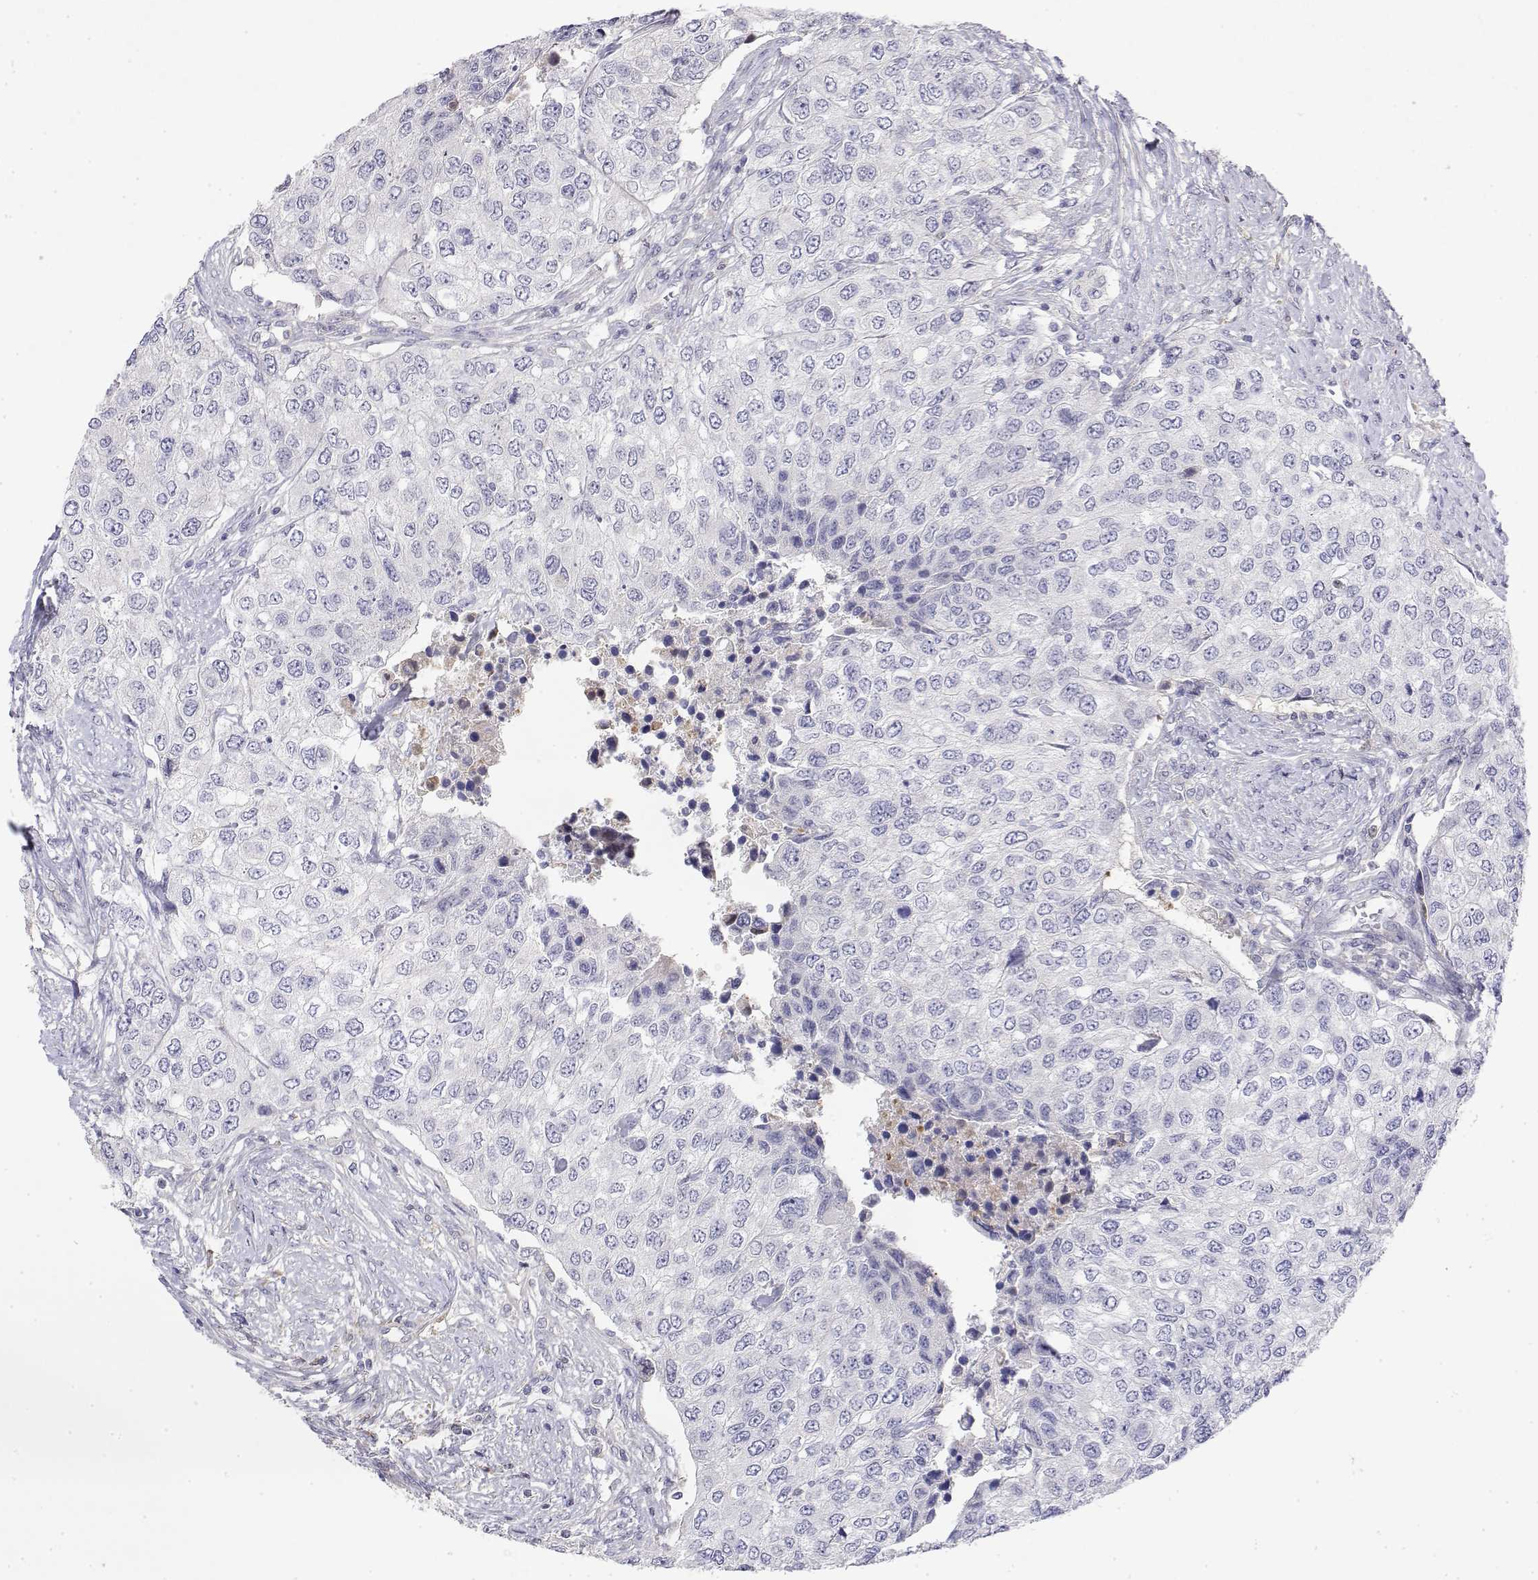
{"staining": {"intensity": "negative", "quantity": "none", "location": "none"}, "tissue": "urothelial cancer", "cell_type": "Tumor cells", "image_type": "cancer", "snomed": [{"axis": "morphology", "description": "Urothelial carcinoma, High grade"}, {"axis": "topography", "description": "Urinary bladder"}], "caption": "Urothelial cancer stained for a protein using immunohistochemistry exhibits no staining tumor cells.", "gene": "GGACT", "patient": {"sex": "female", "age": 78}}